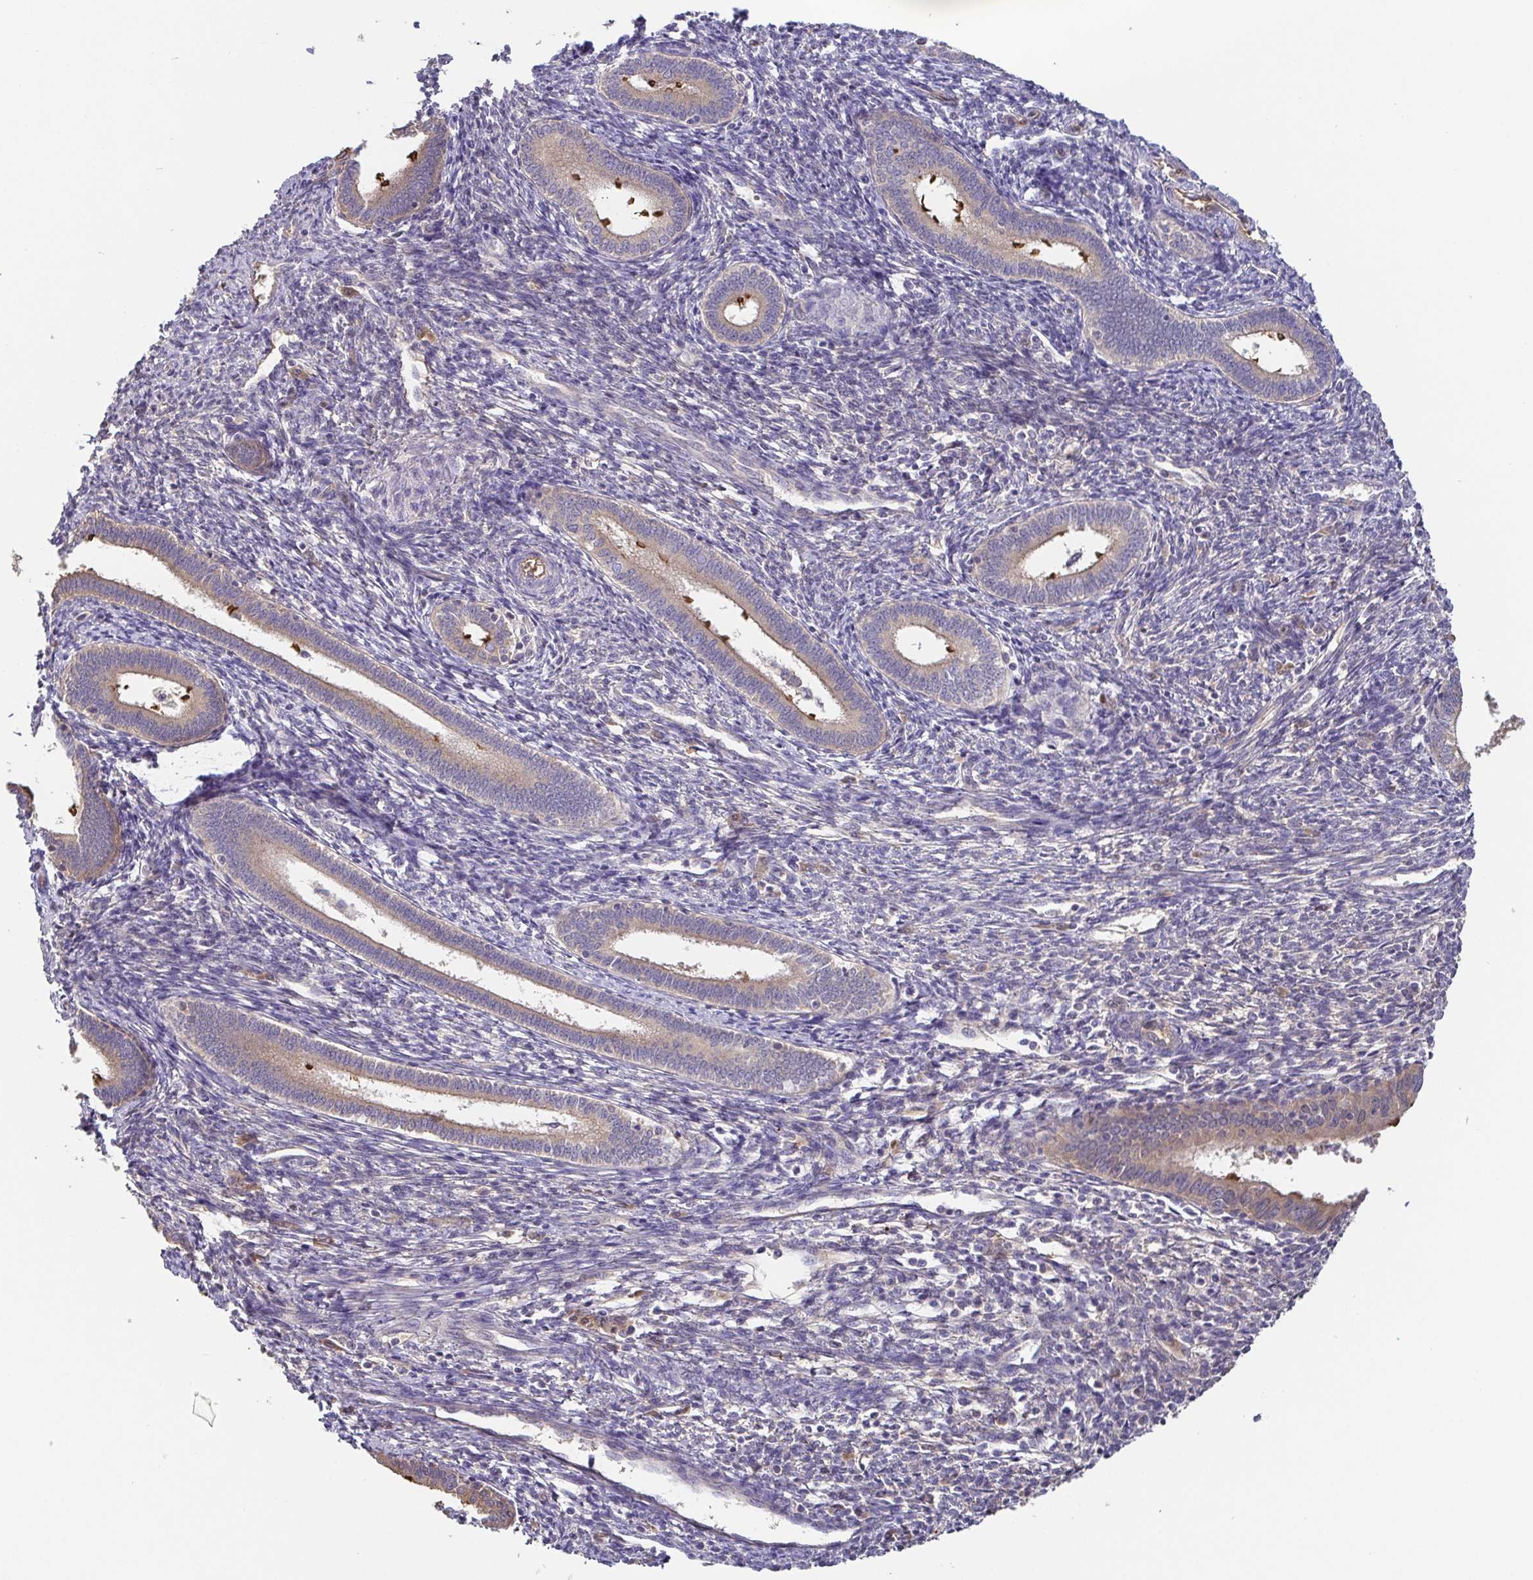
{"staining": {"intensity": "negative", "quantity": "none", "location": "none"}, "tissue": "endometrium", "cell_type": "Cells in endometrial stroma", "image_type": "normal", "snomed": [{"axis": "morphology", "description": "Normal tissue, NOS"}, {"axis": "topography", "description": "Endometrium"}], "caption": "The histopathology image demonstrates no significant staining in cells in endometrial stroma of endometrium. The staining was performed using DAB to visualize the protein expression in brown, while the nuclei were stained in blue with hematoxylin (Magnification: 20x).", "gene": "EIF3D", "patient": {"sex": "female", "age": 41}}